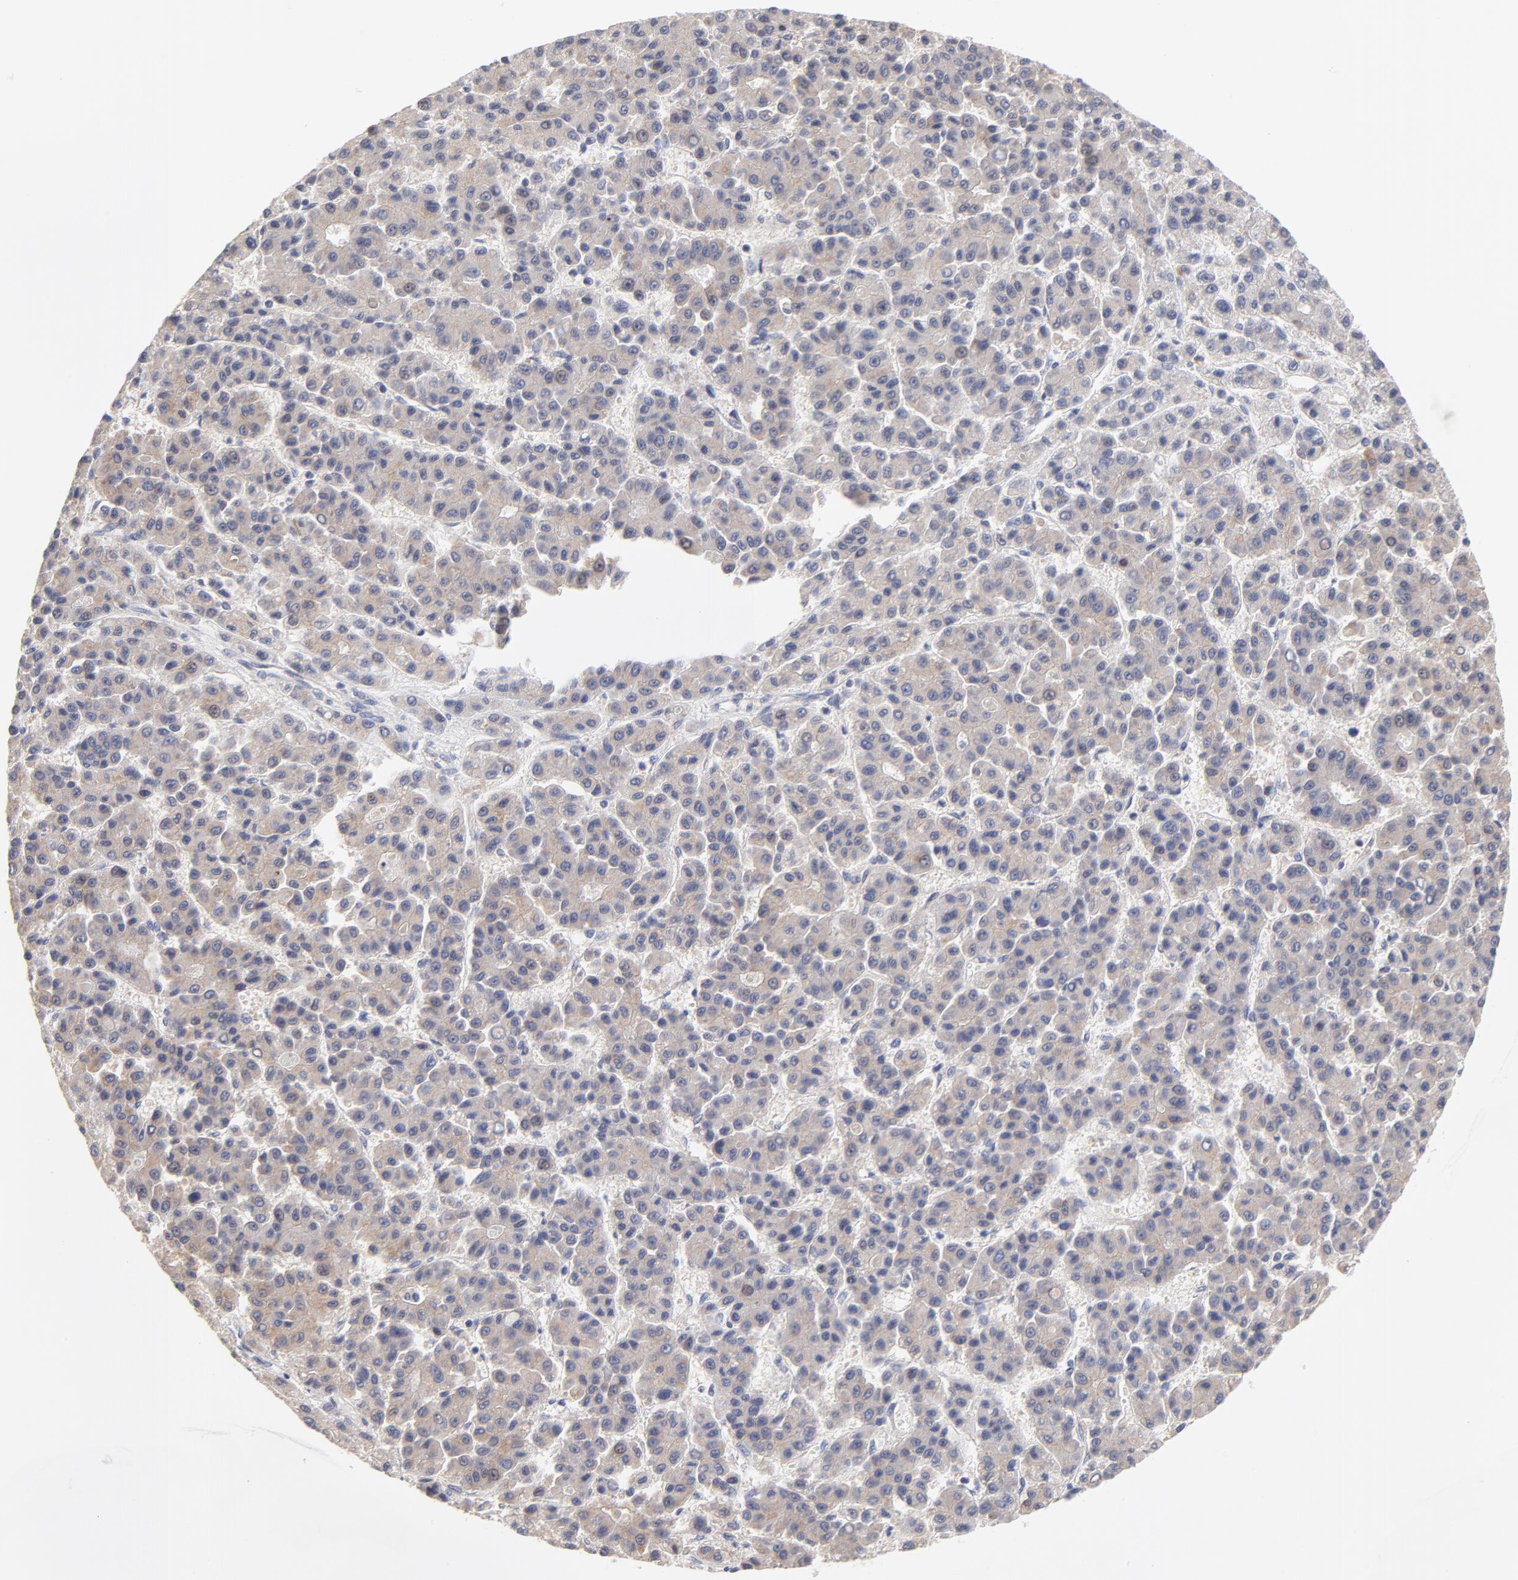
{"staining": {"intensity": "moderate", "quantity": ">75%", "location": "cytoplasmic/membranous"}, "tissue": "liver cancer", "cell_type": "Tumor cells", "image_type": "cancer", "snomed": [{"axis": "morphology", "description": "Carcinoma, Hepatocellular, NOS"}, {"axis": "topography", "description": "Liver"}], "caption": "Immunohistochemical staining of liver cancer exhibits moderate cytoplasmic/membranous protein positivity in about >75% of tumor cells.", "gene": "ZNF157", "patient": {"sex": "male", "age": 70}}